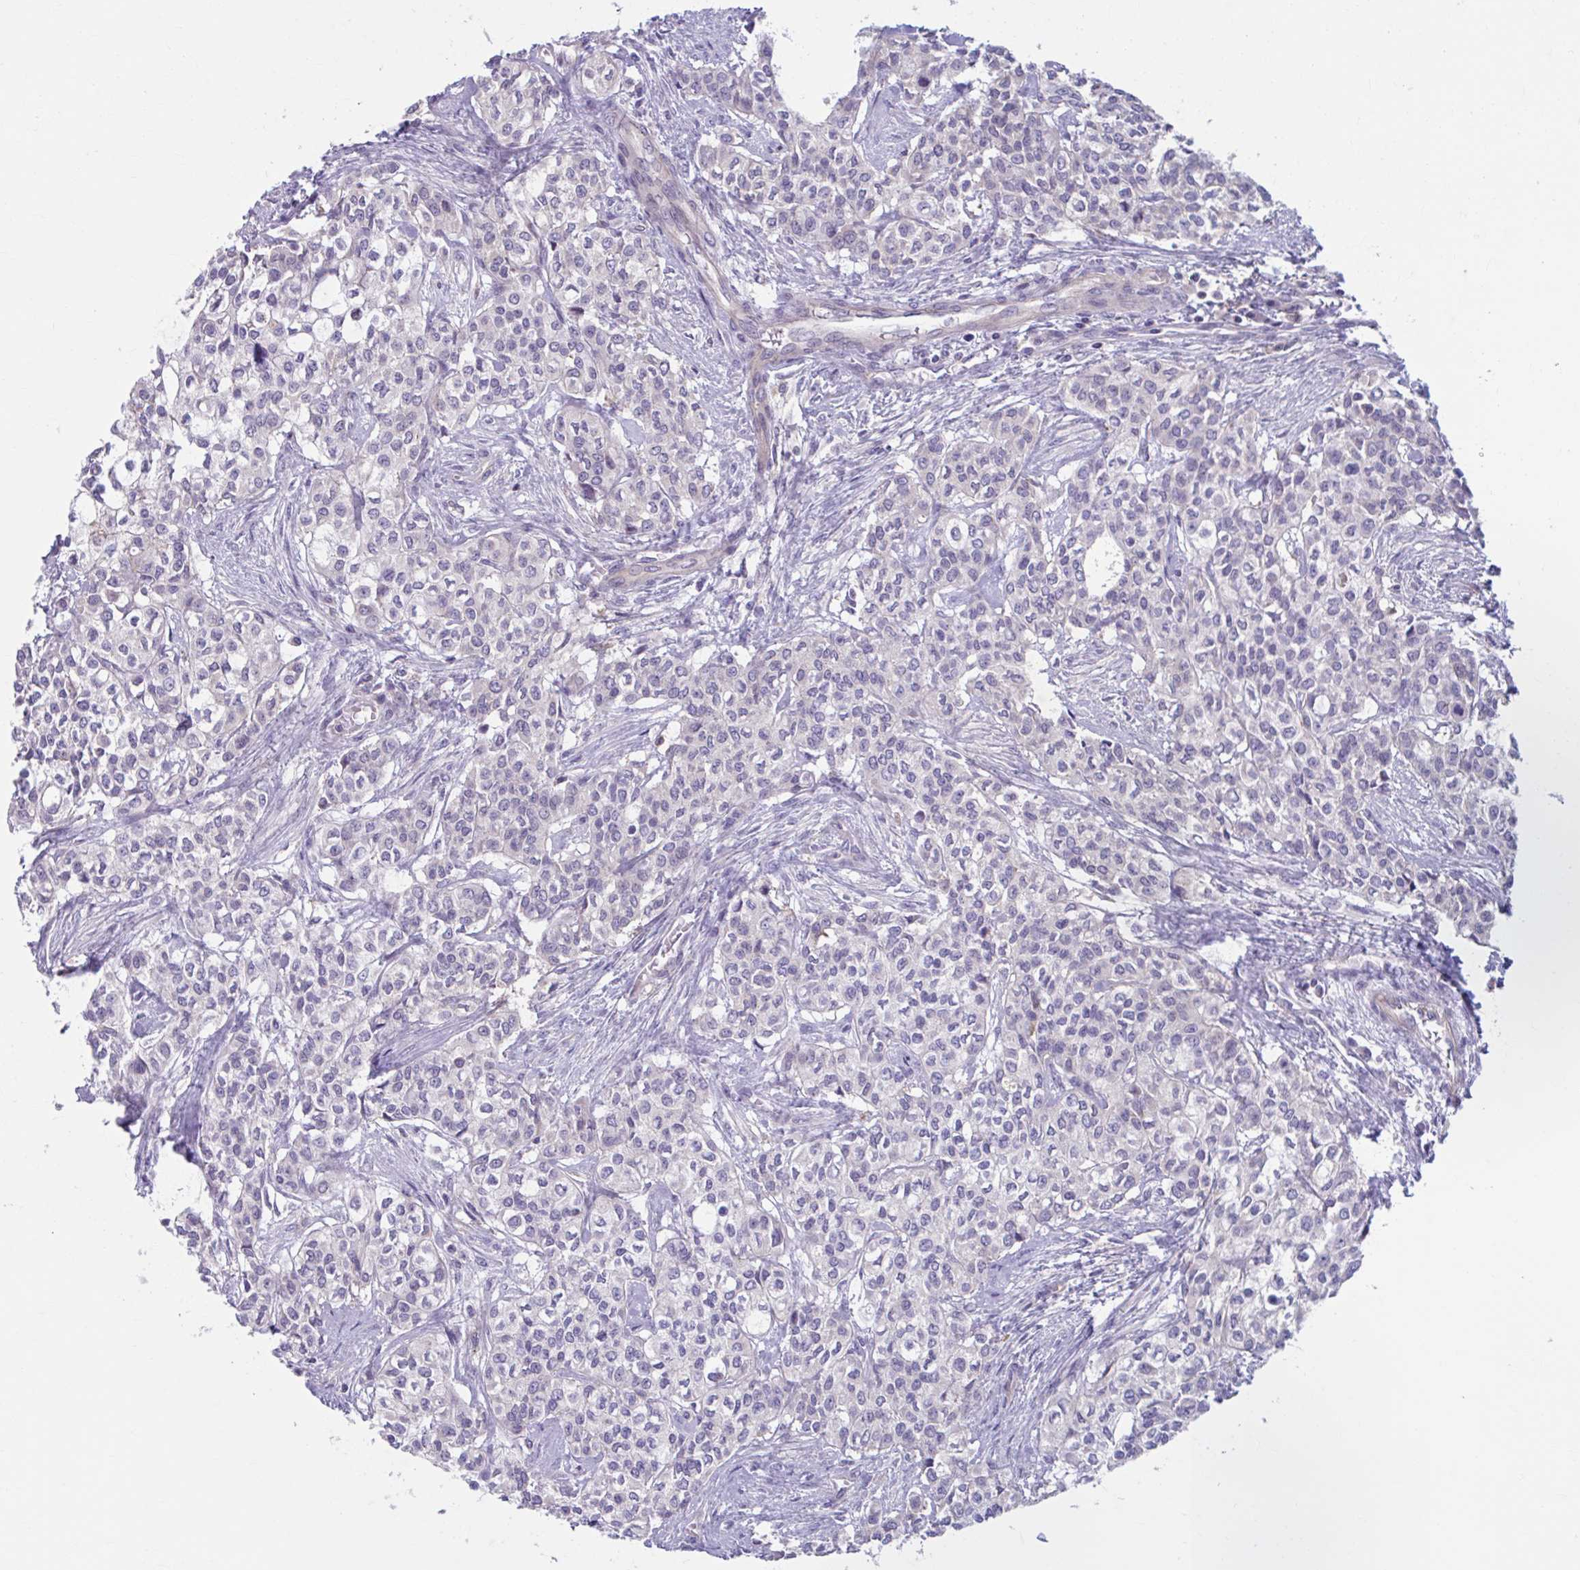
{"staining": {"intensity": "negative", "quantity": "none", "location": "none"}, "tissue": "head and neck cancer", "cell_type": "Tumor cells", "image_type": "cancer", "snomed": [{"axis": "morphology", "description": "Adenocarcinoma, NOS"}, {"axis": "topography", "description": "Head-Neck"}], "caption": "High magnification brightfield microscopy of head and neck adenocarcinoma stained with DAB (brown) and counterstained with hematoxylin (blue): tumor cells show no significant positivity.", "gene": "ADAT3", "patient": {"sex": "male", "age": 81}}